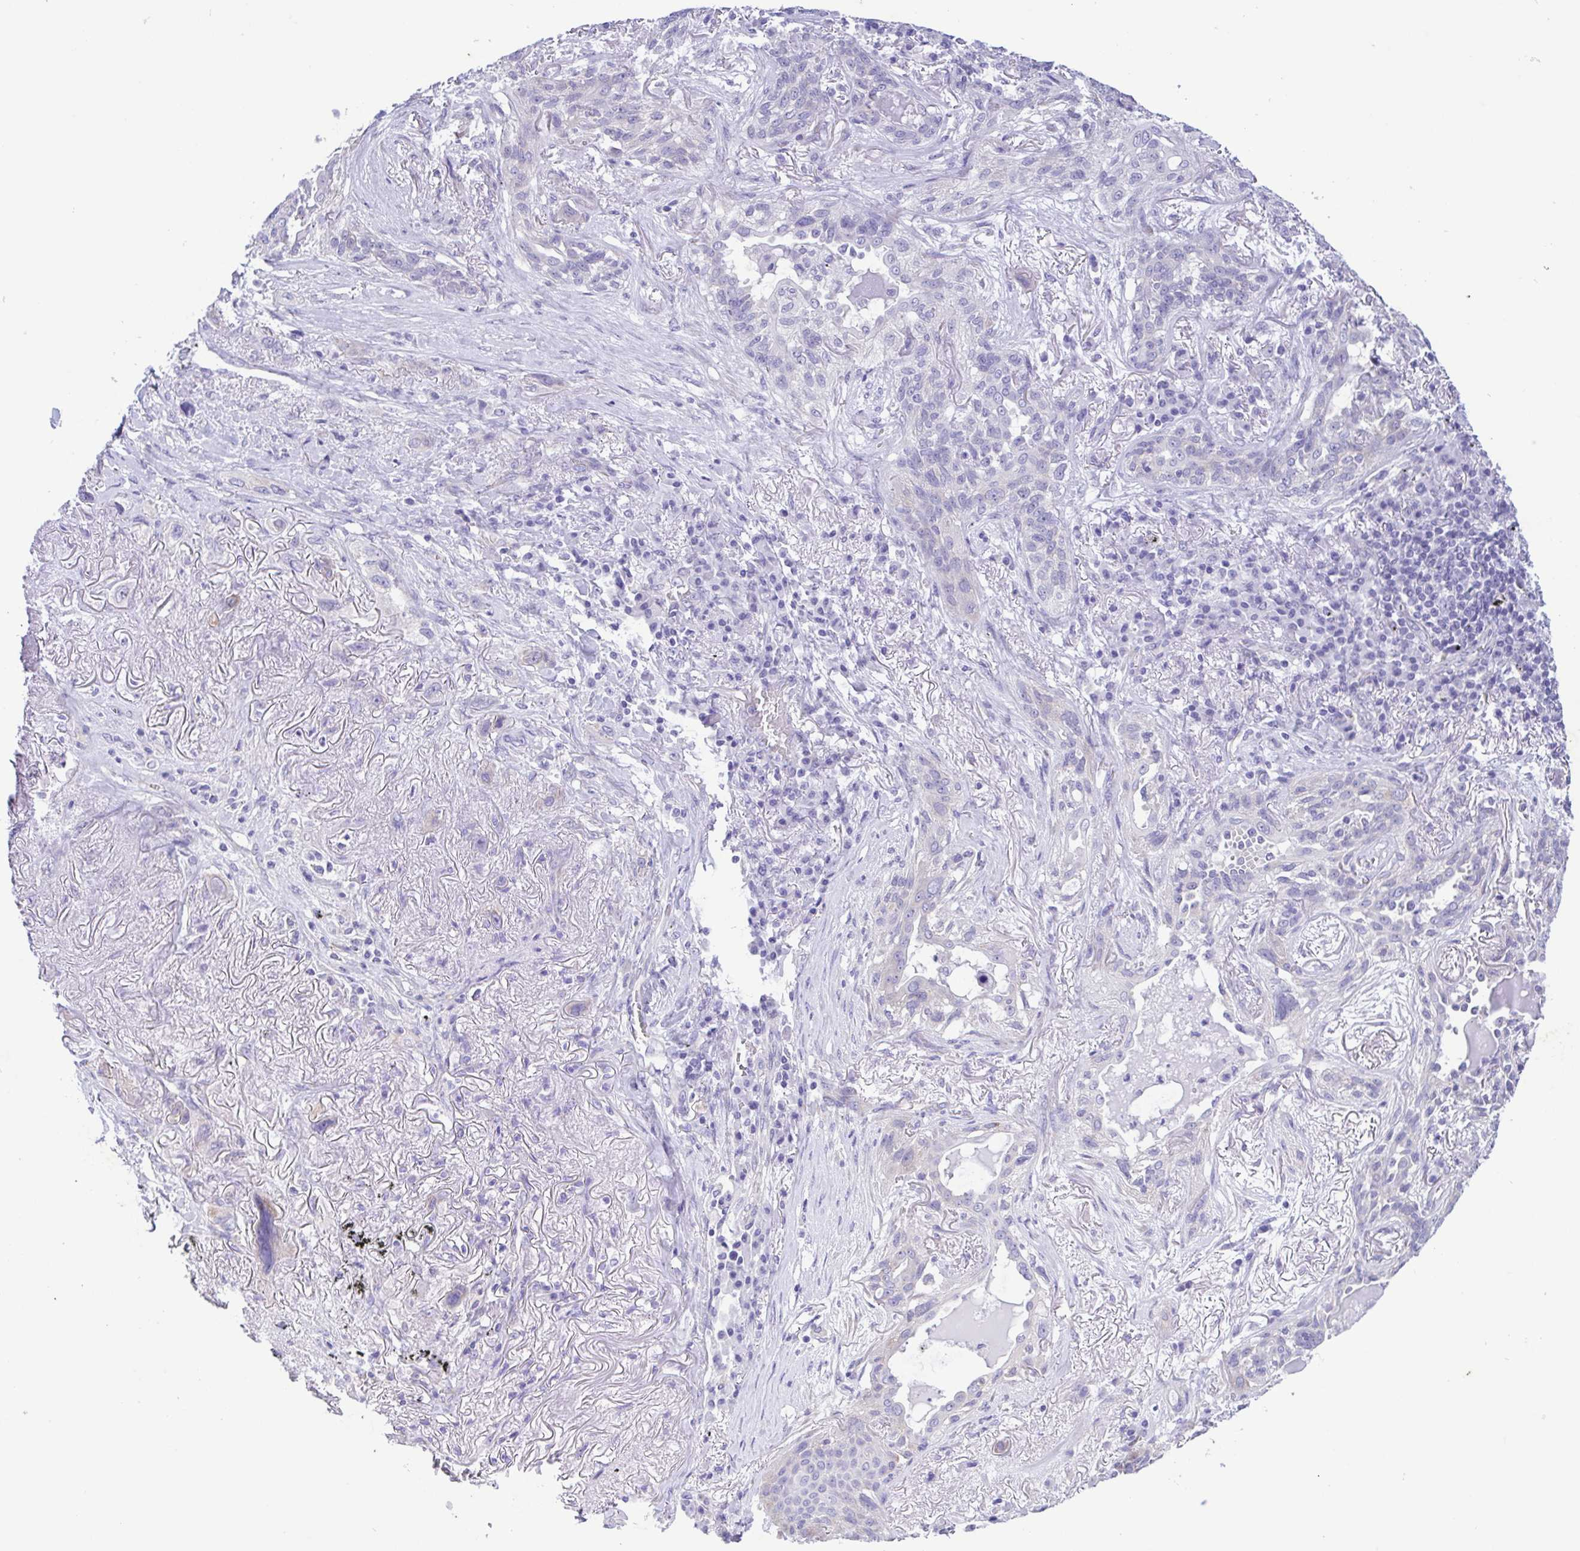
{"staining": {"intensity": "negative", "quantity": "none", "location": "none"}, "tissue": "lung cancer", "cell_type": "Tumor cells", "image_type": "cancer", "snomed": [{"axis": "morphology", "description": "Squamous cell carcinoma, NOS"}, {"axis": "topography", "description": "Lung"}], "caption": "This is an immunohistochemistry micrograph of human lung cancer. There is no expression in tumor cells.", "gene": "TNNI3", "patient": {"sex": "female", "age": 70}}